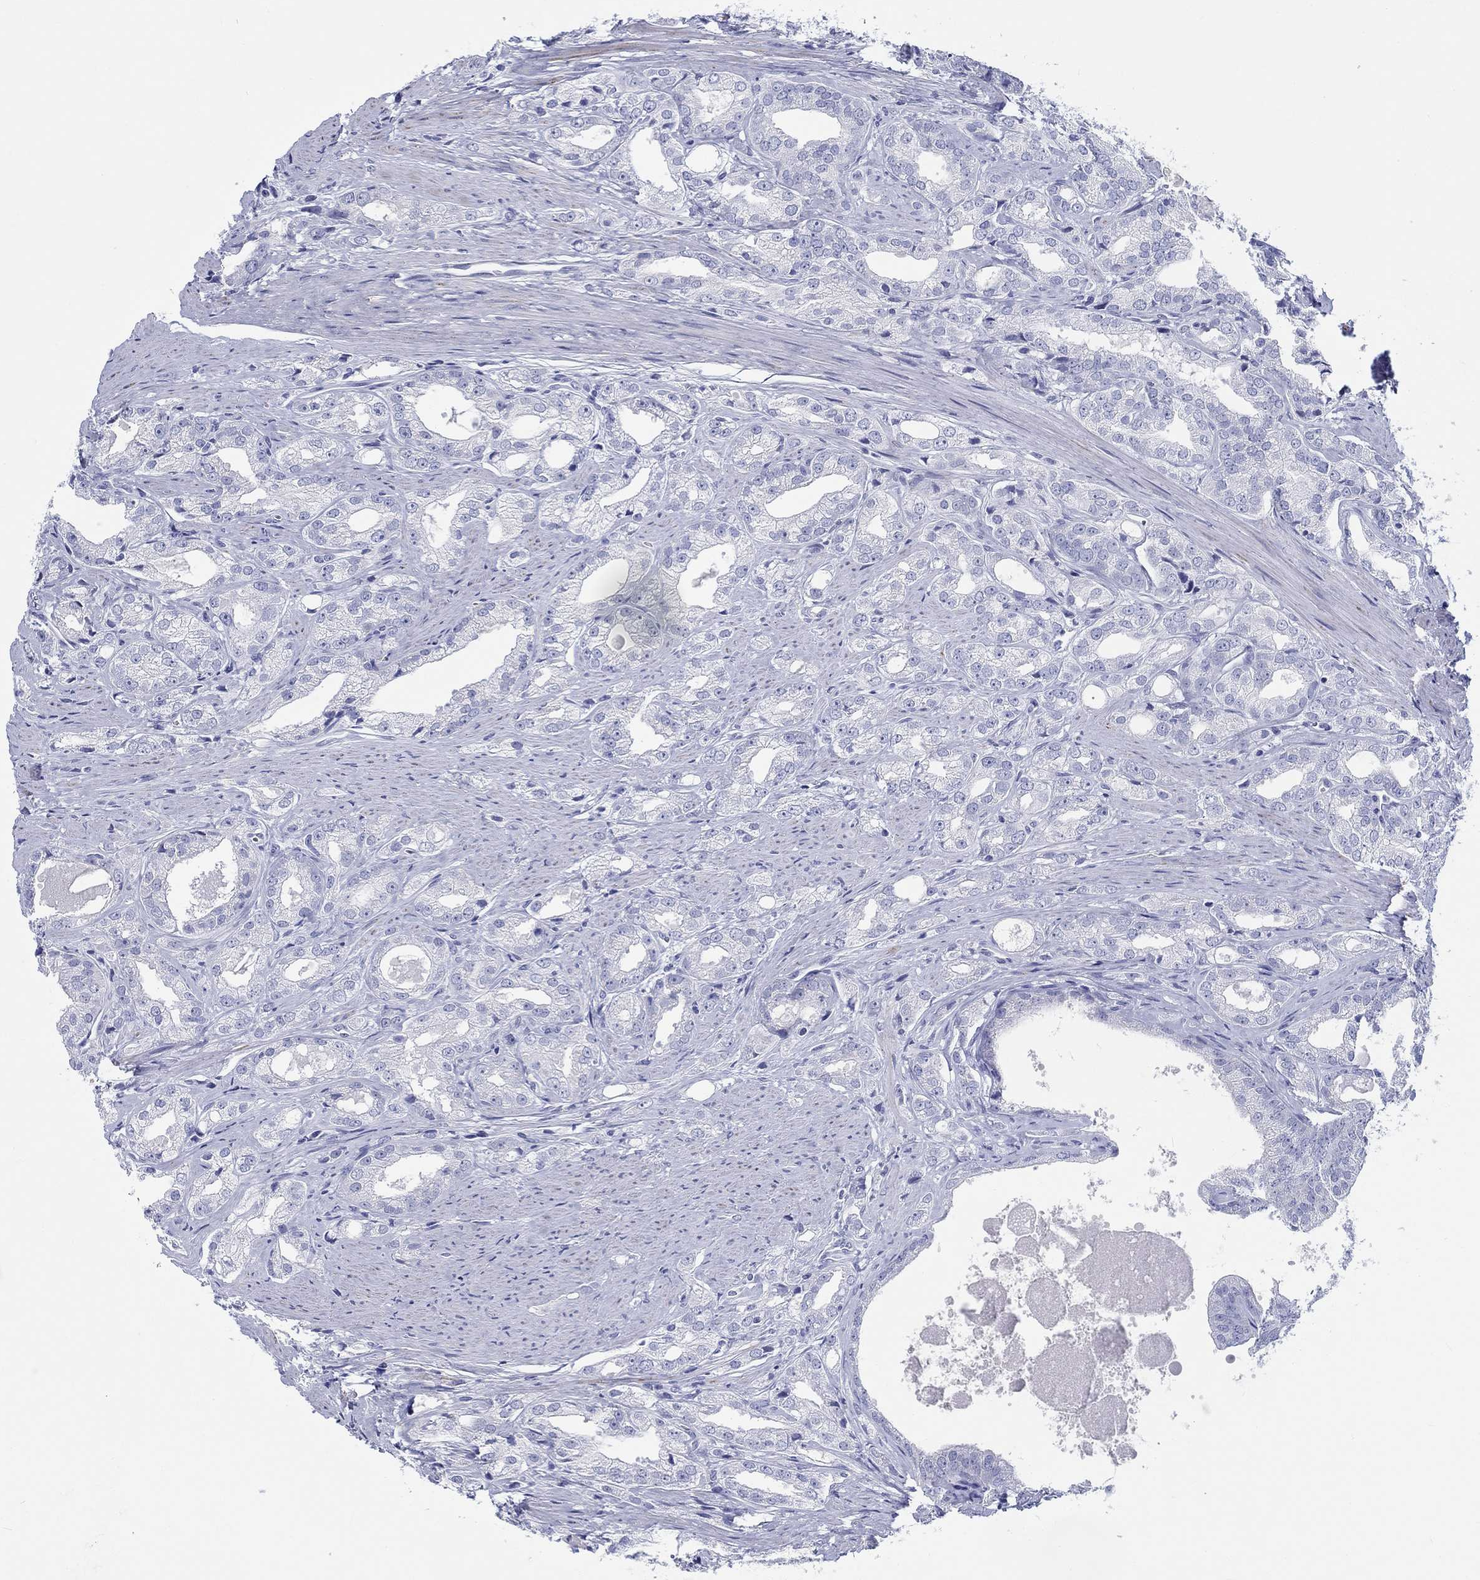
{"staining": {"intensity": "negative", "quantity": "none", "location": "none"}, "tissue": "prostate cancer", "cell_type": "Tumor cells", "image_type": "cancer", "snomed": [{"axis": "morphology", "description": "Adenocarcinoma, NOS"}, {"axis": "morphology", "description": "Adenocarcinoma, High grade"}, {"axis": "topography", "description": "Prostate"}], "caption": "This is a image of IHC staining of prostate cancer (adenocarcinoma (high-grade)), which shows no expression in tumor cells.", "gene": "H1-1", "patient": {"sex": "male", "age": 70}}